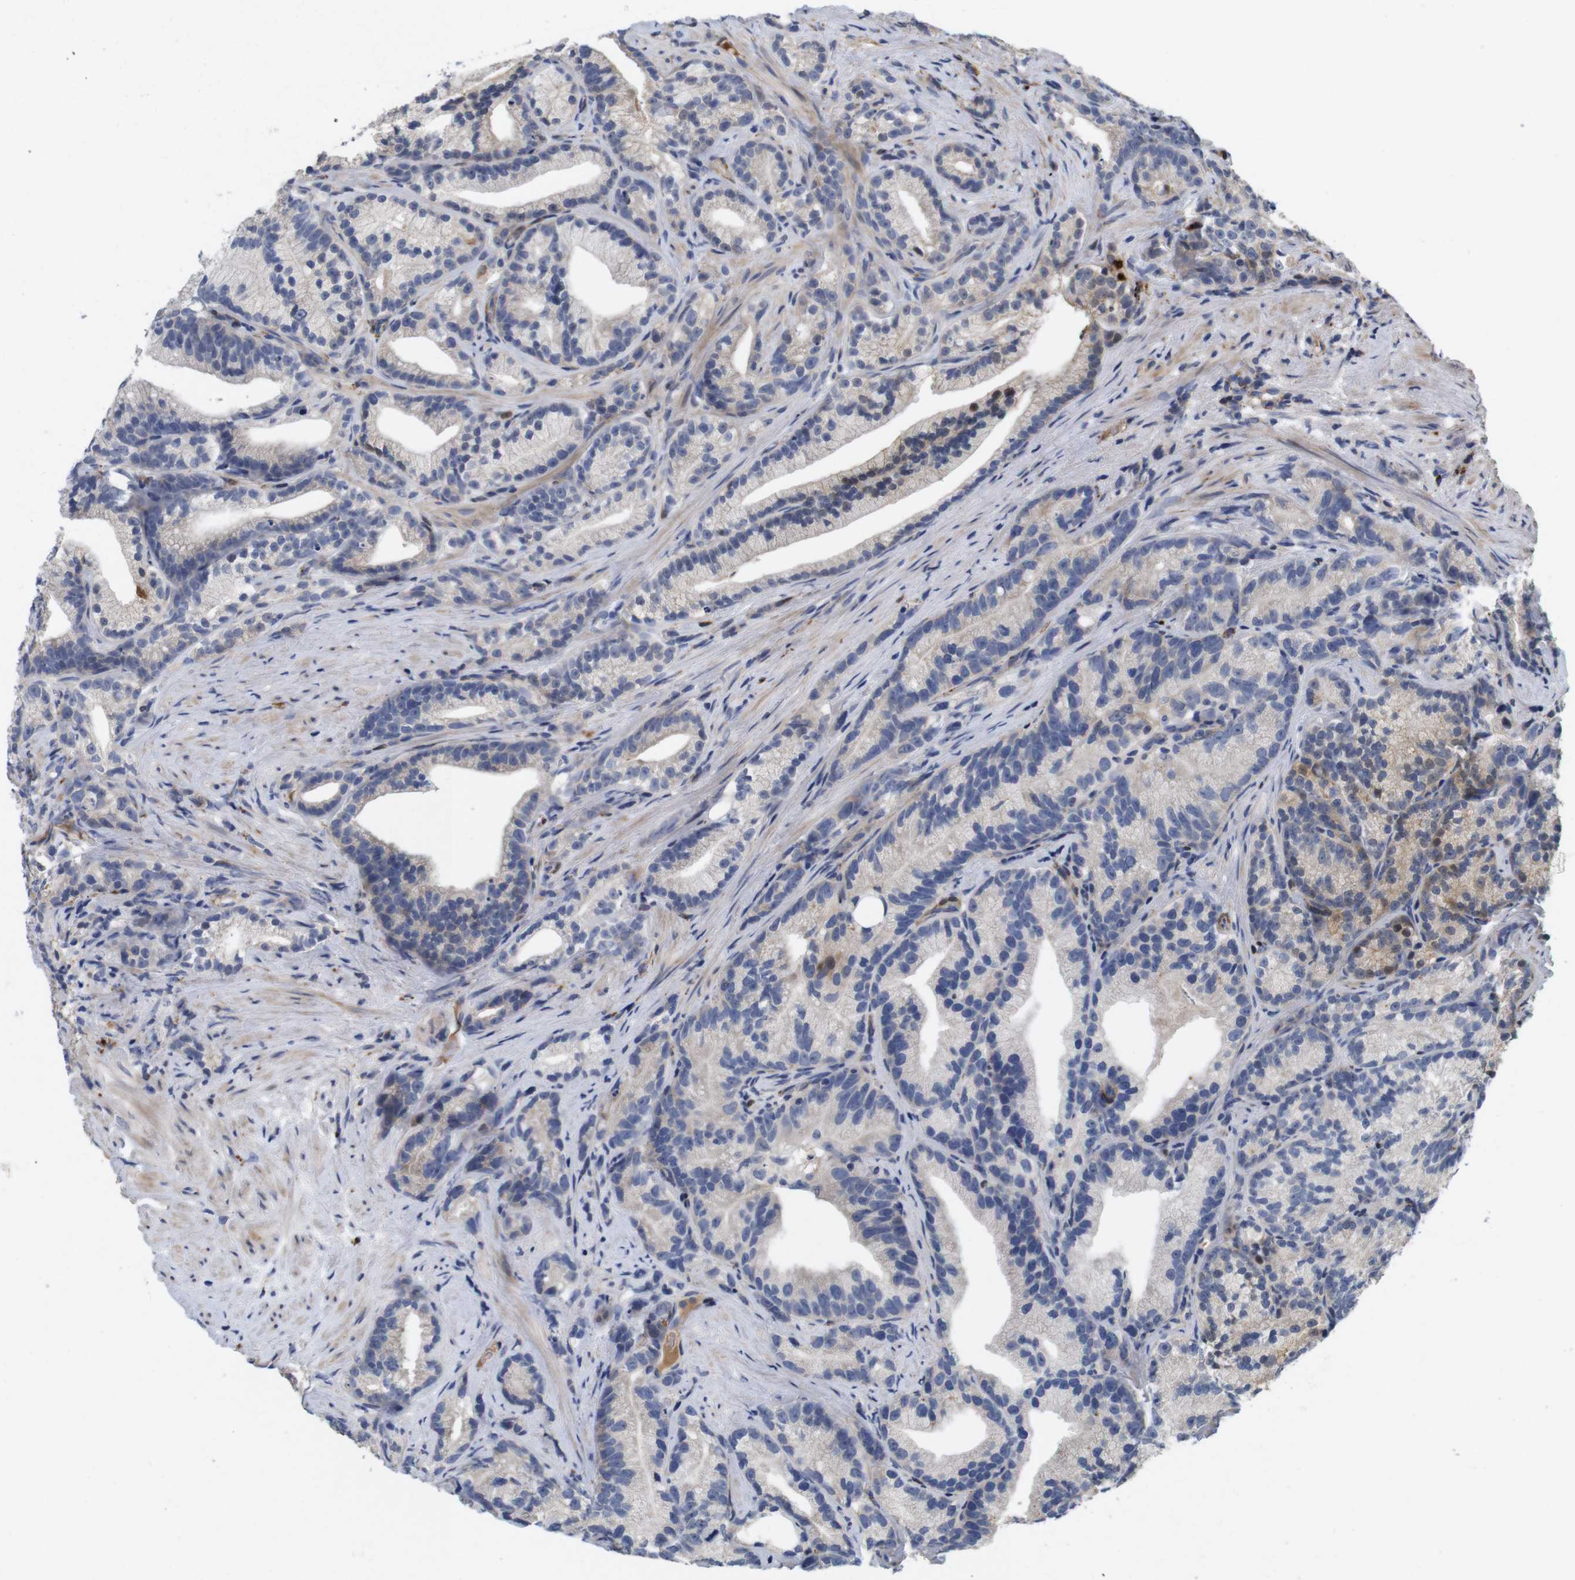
{"staining": {"intensity": "weak", "quantity": "<25%", "location": "cytoplasmic/membranous"}, "tissue": "prostate cancer", "cell_type": "Tumor cells", "image_type": "cancer", "snomed": [{"axis": "morphology", "description": "Adenocarcinoma, Low grade"}, {"axis": "topography", "description": "Prostate"}], "caption": "High power microscopy micrograph of an IHC histopathology image of adenocarcinoma (low-grade) (prostate), revealing no significant staining in tumor cells.", "gene": "SPRY3", "patient": {"sex": "male", "age": 89}}